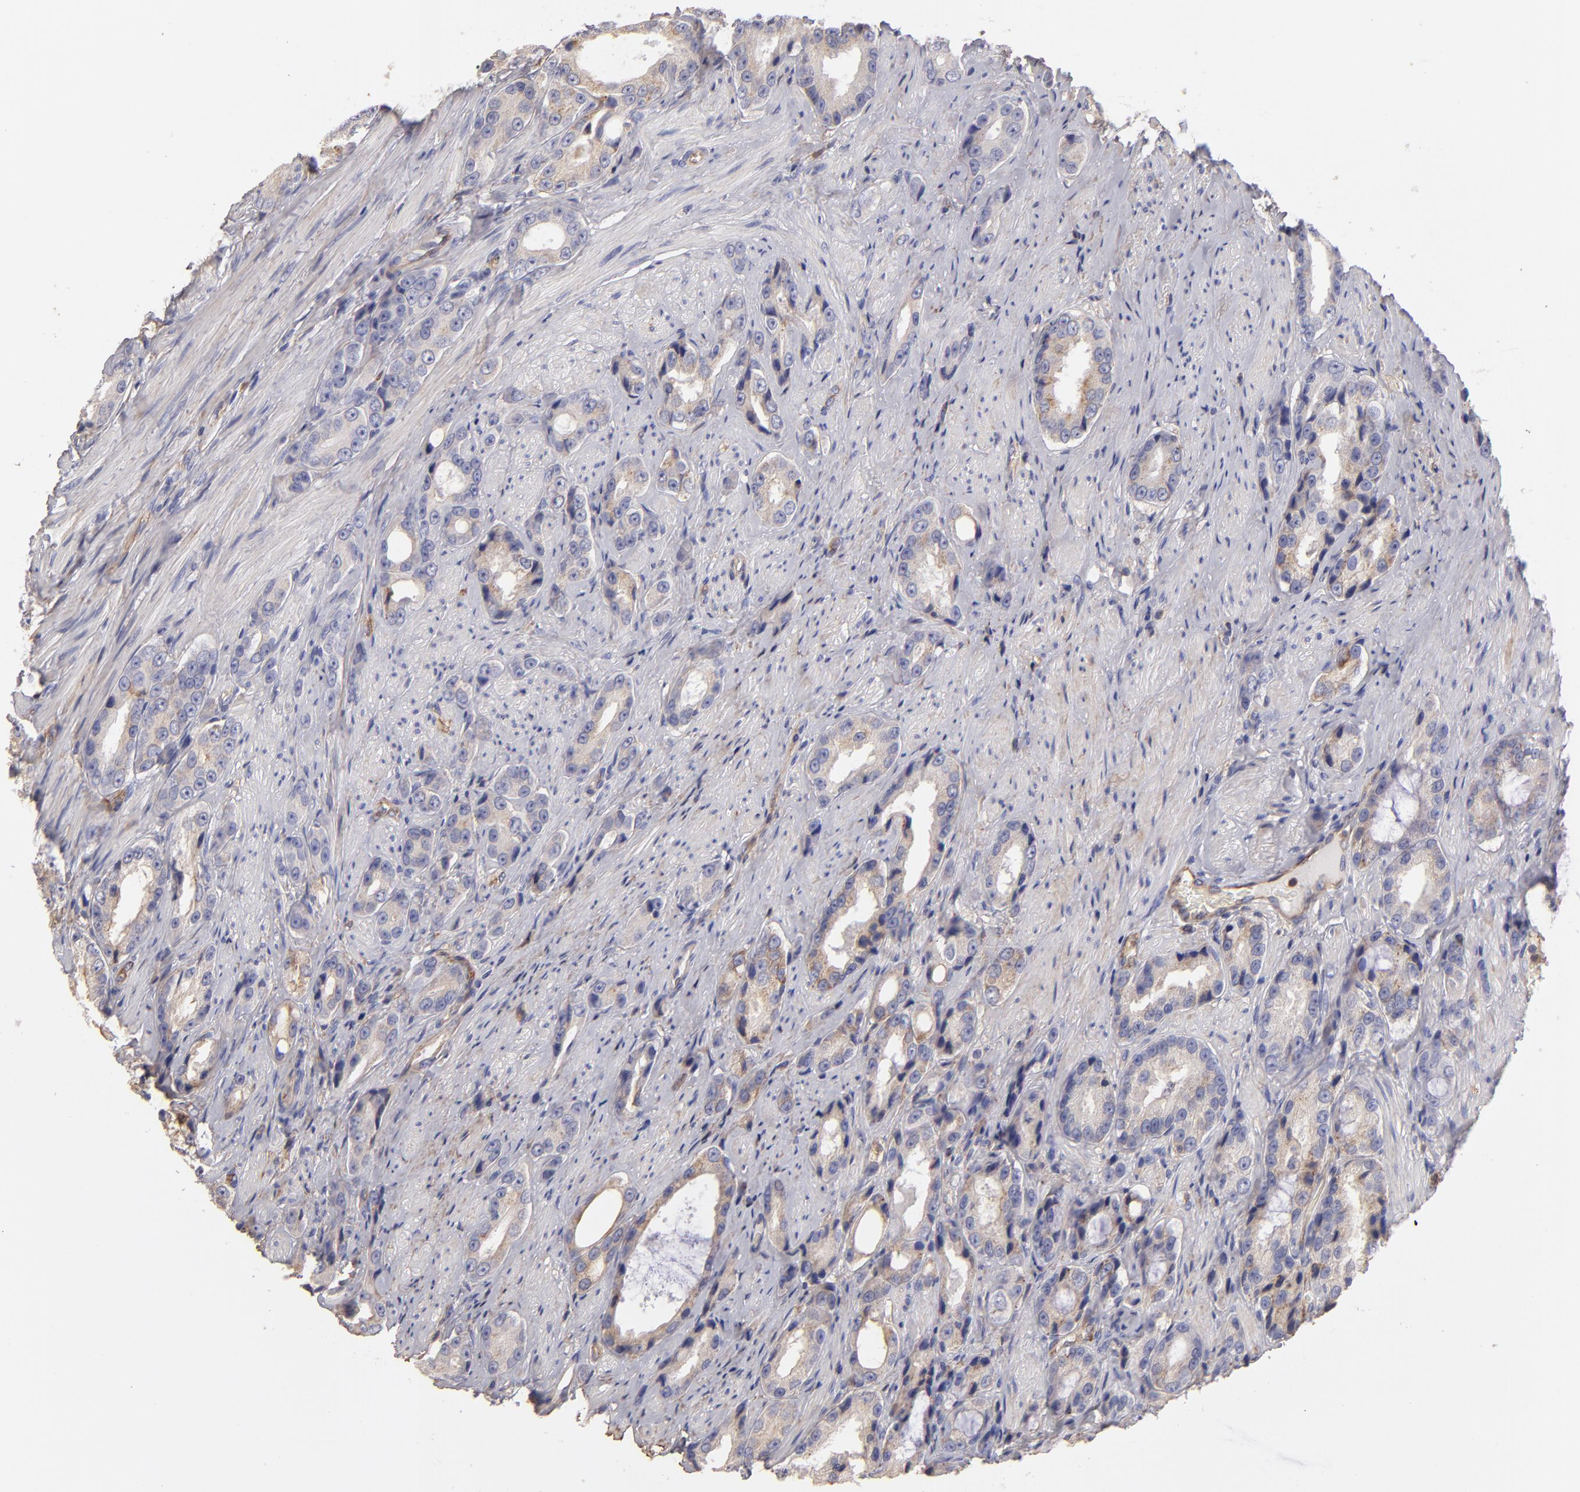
{"staining": {"intensity": "weak", "quantity": ">75%", "location": "cytoplasmic/membranous"}, "tissue": "prostate cancer", "cell_type": "Tumor cells", "image_type": "cancer", "snomed": [{"axis": "morphology", "description": "Adenocarcinoma, Medium grade"}, {"axis": "topography", "description": "Prostate"}], "caption": "IHC micrograph of human prostate cancer stained for a protein (brown), which exhibits low levels of weak cytoplasmic/membranous staining in about >75% of tumor cells.", "gene": "ABCB1", "patient": {"sex": "male", "age": 60}}